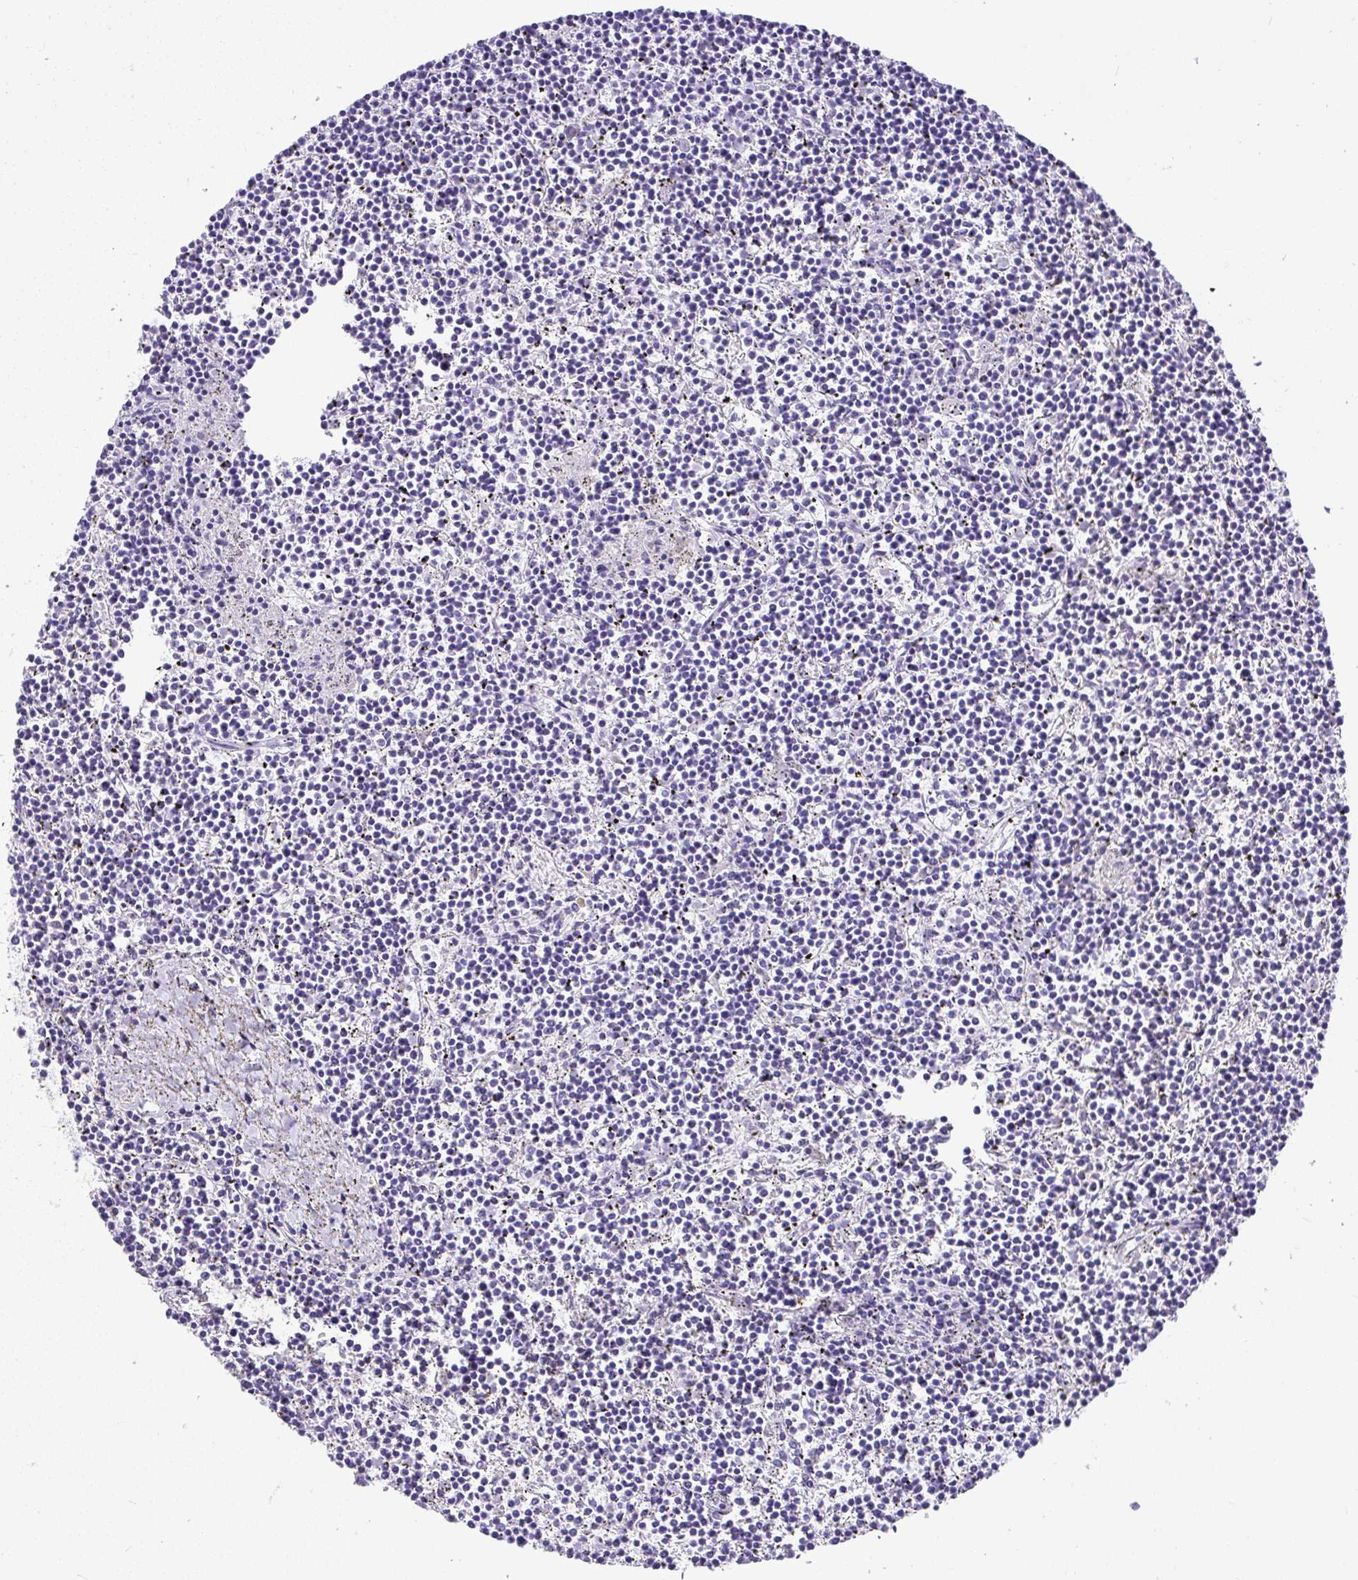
{"staining": {"intensity": "negative", "quantity": "none", "location": "none"}, "tissue": "lymphoma", "cell_type": "Tumor cells", "image_type": "cancer", "snomed": [{"axis": "morphology", "description": "Malignant lymphoma, non-Hodgkin's type, Low grade"}, {"axis": "topography", "description": "Spleen"}], "caption": "A histopathology image of lymphoma stained for a protein shows no brown staining in tumor cells.", "gene": "AVIL", "patient": {"sex": "female", "age": 19}}